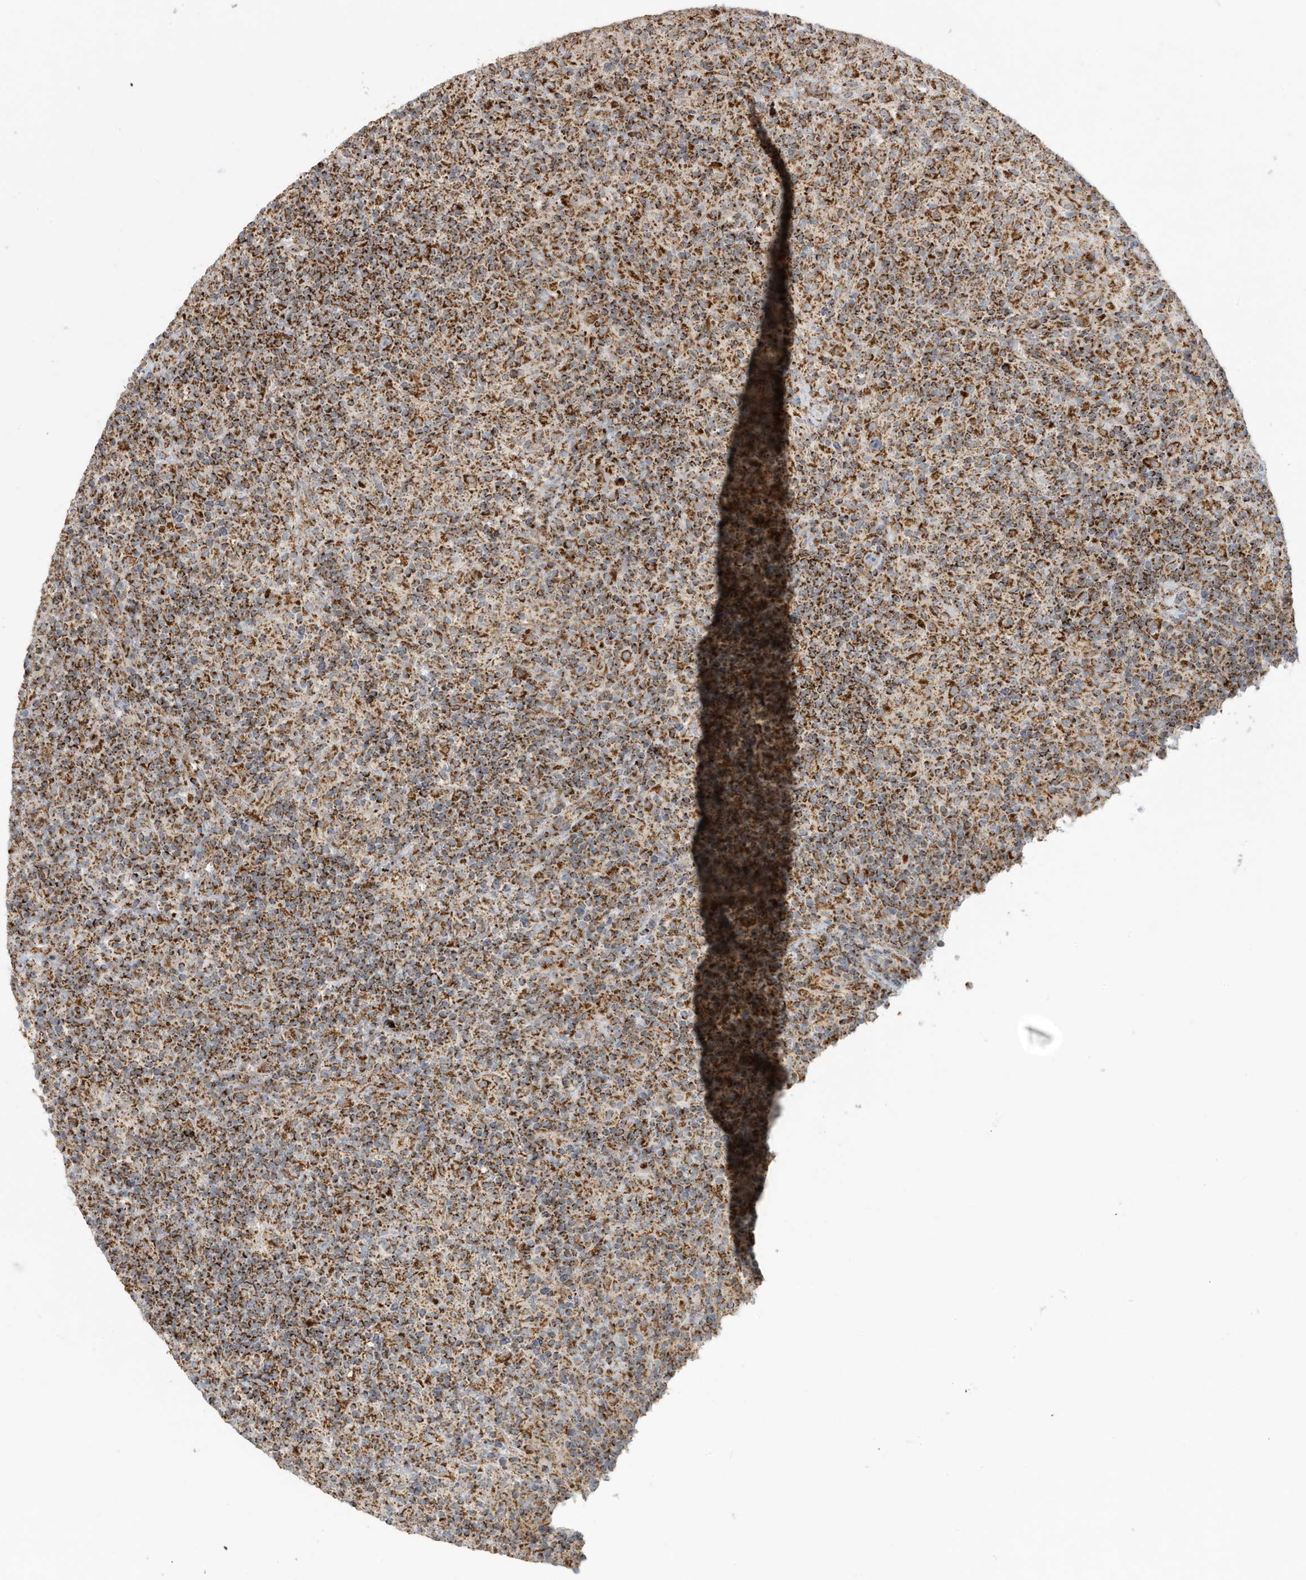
{"staining": {"intensity": "moderate", "quantity": ">75%", "location": "cytoplasmic/membranous"}, "tissue": "lymphoma", "cell_type": "Tumor cells", "image_type": "cancer", "snomed": [{"axis": "morphology", "description": "Hodgkin's disease, NOS"}, {"axis": "topography", "description": "Lymph node"}], "caption": "Brown immunohistochemical staining in Hodgkin's disease displays moderate cytoplasmic/membranous expression in approximately >75% of tumor cells.", "gene": "MAN1A1", "patient": {"sex": "male", "age": 70}}